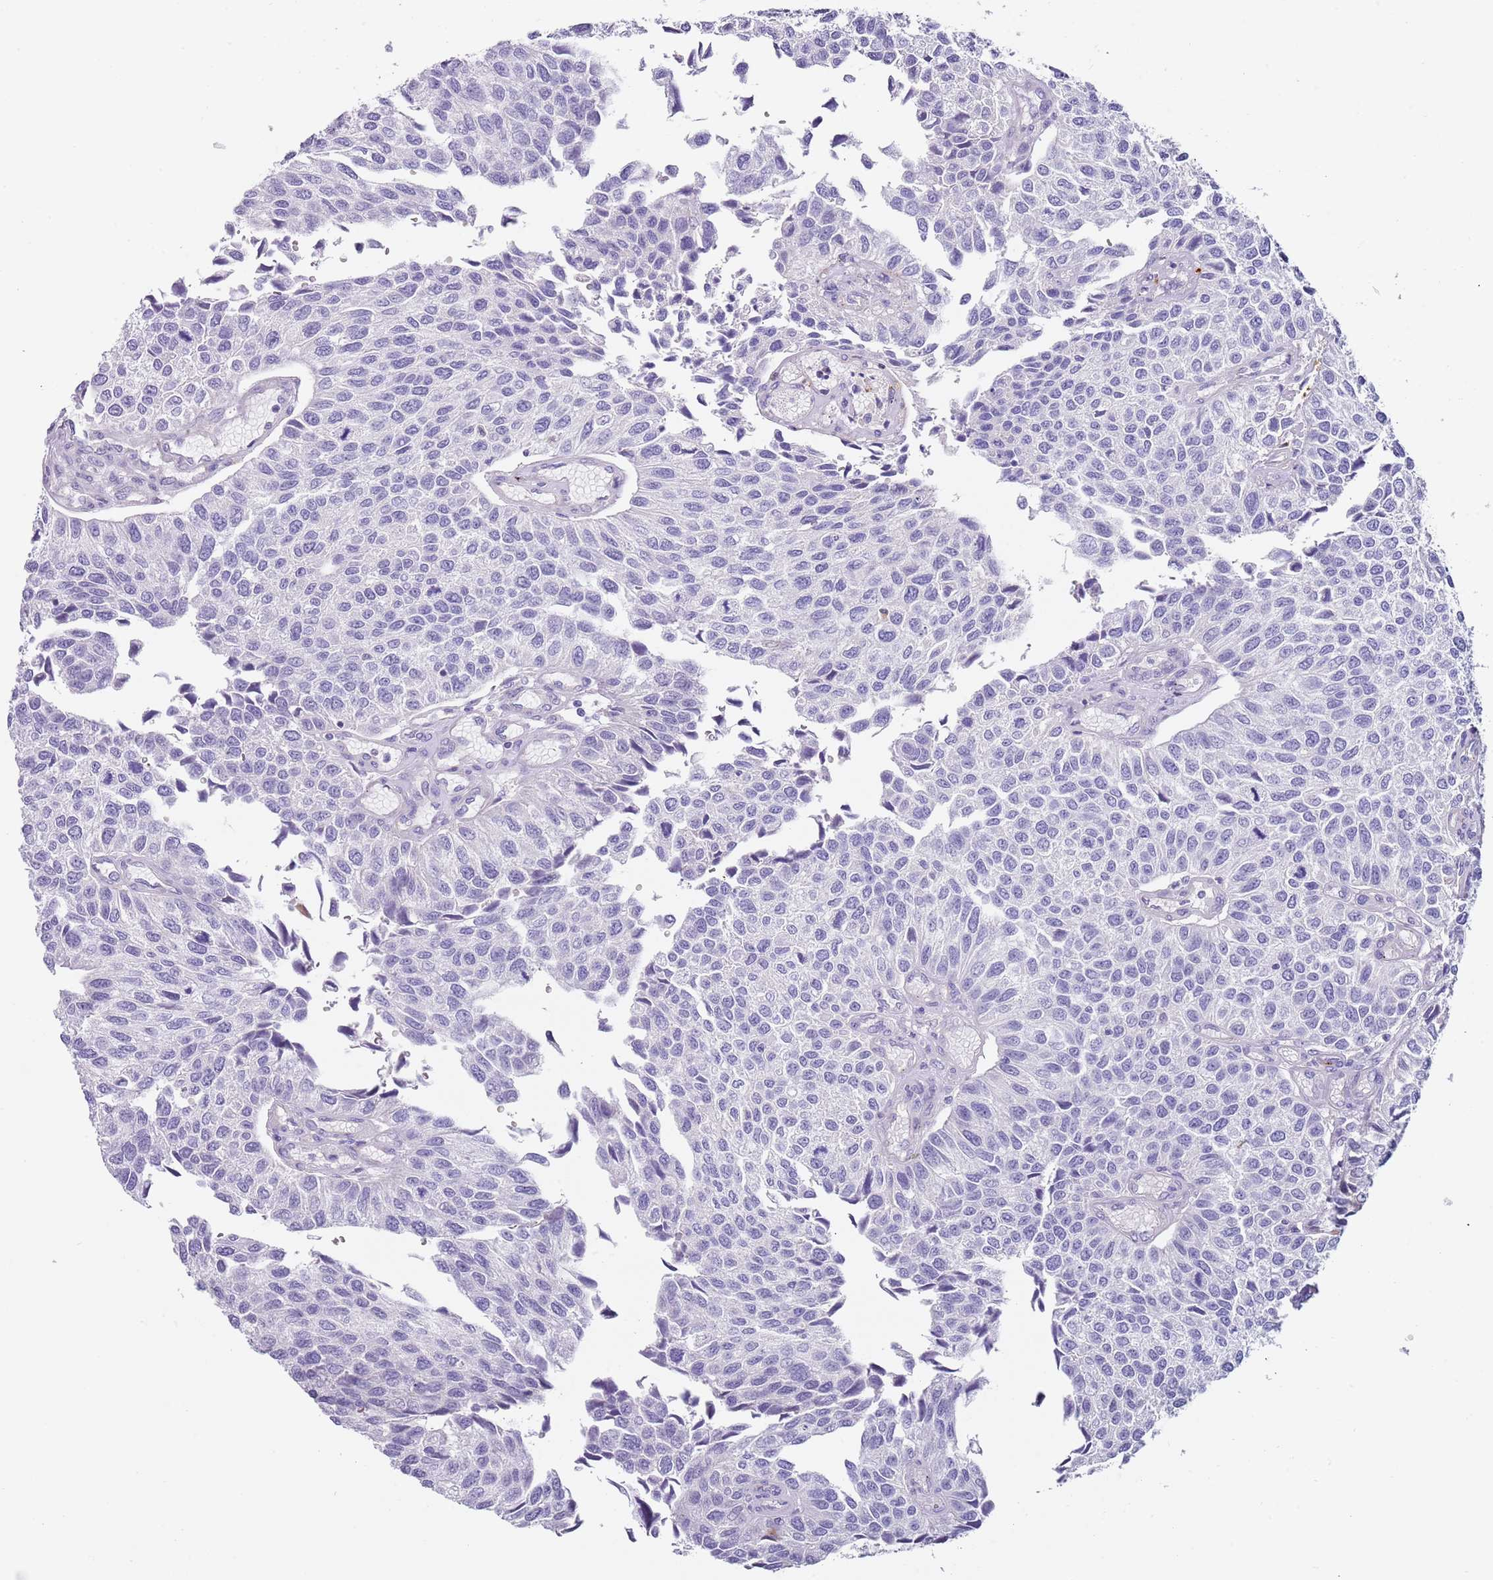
{"staining": {"intensity": "negative", "quantity": "none", "location": "none"}, "tissue": "urothelial cancer", "cell_type": "Tumor cells", "image_type": "cancer", "snomed": [{"axis": "morphology", "description": "Urothelial carcinoma, NOS"}, {"axis": "topography", "description": "Urinary bladder"}], "caption": "This is an IHC histopathology image of human urothelial cancer. There is no positivity in tumor cells.", "gene": "LRRN3", "patient": {"sex": "male", "age": 55}}